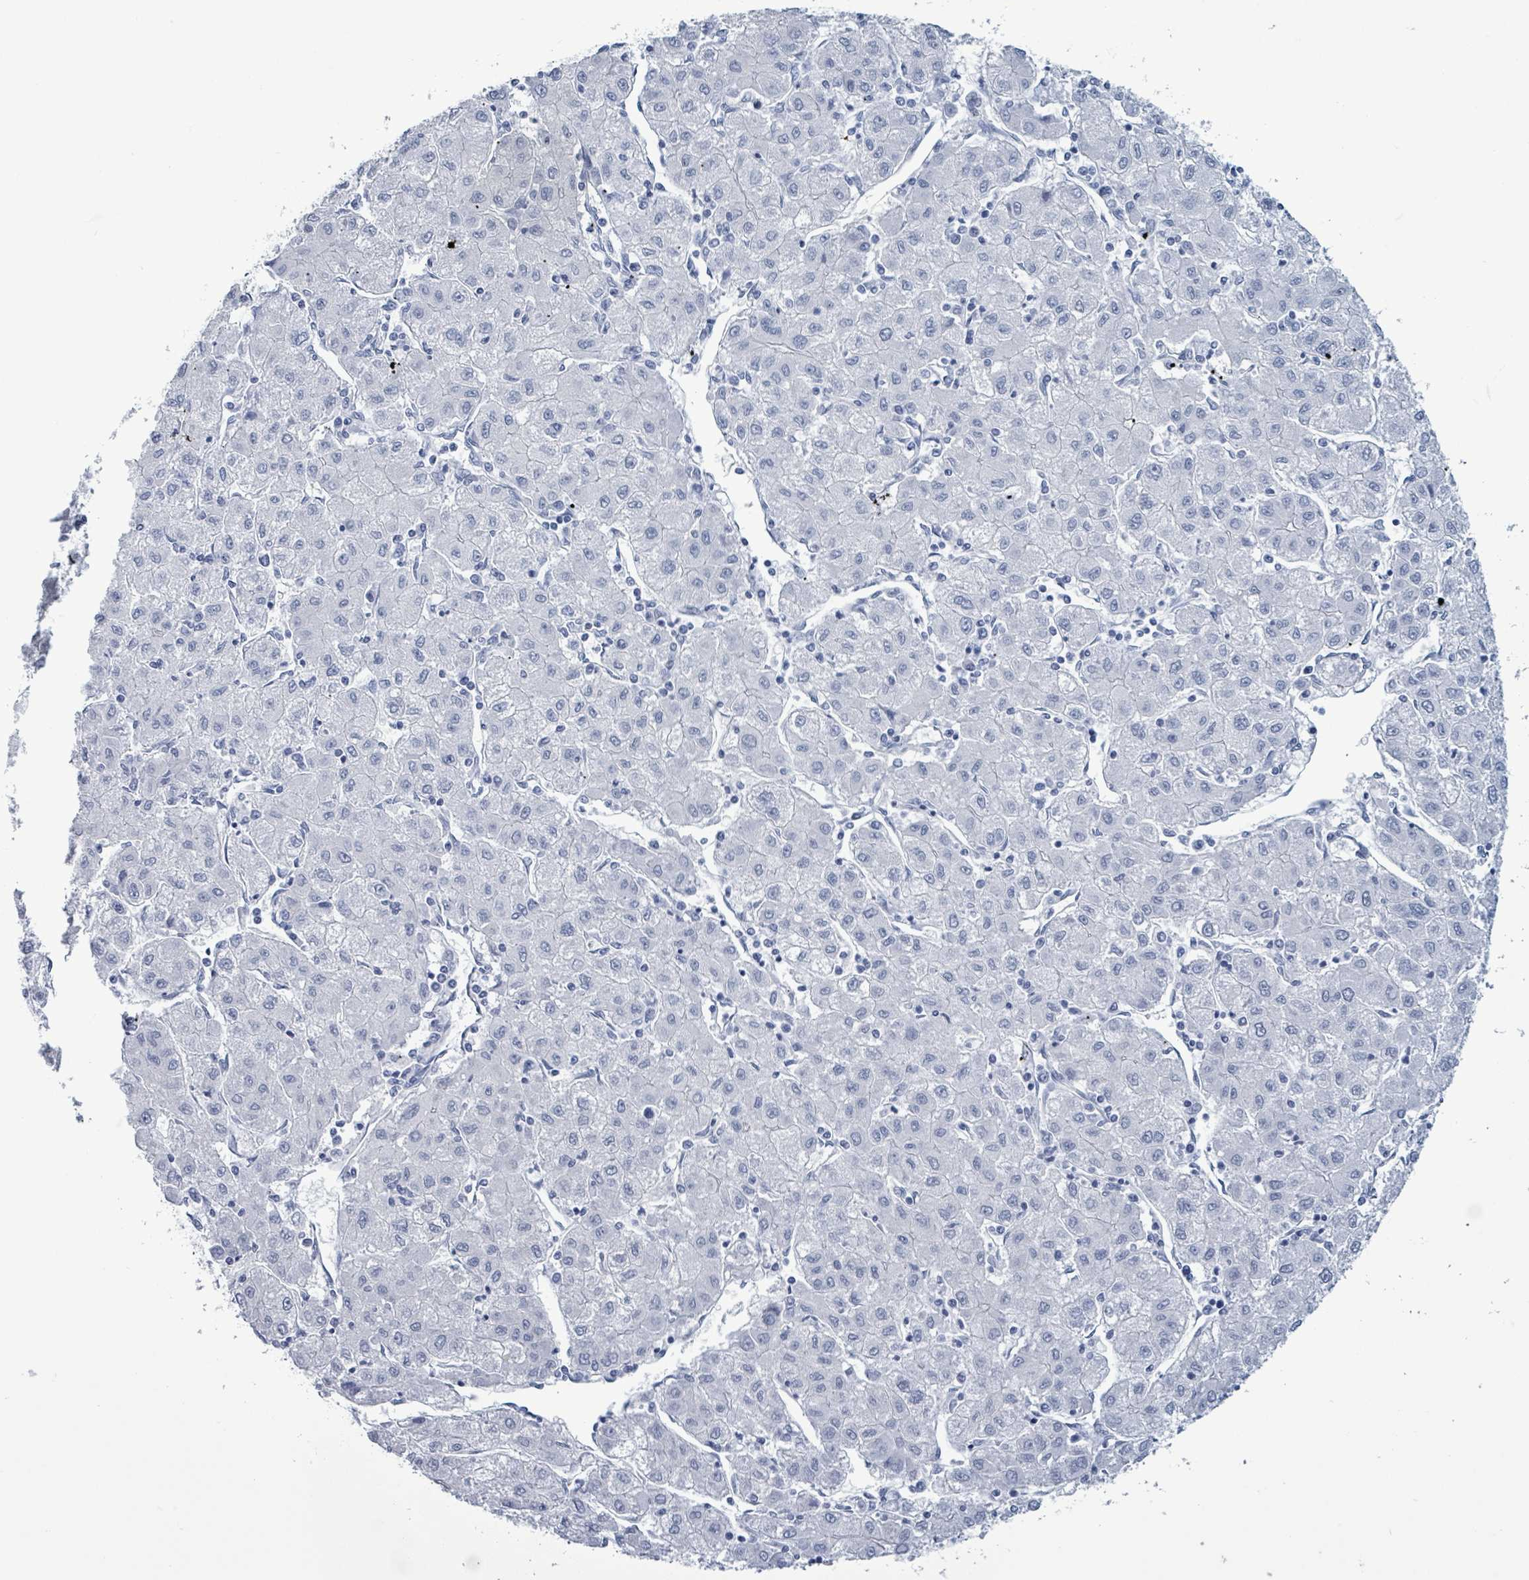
{"staining": {"intensity": "negative", "quantity": "none", "location": "none"}, "tissue": "liver cancer", "cell_type": "Tumor cells", "image_type": "cancer", "snomed": [{"axis": "morphology", "description": "Carcinoma, Hepatocellular, NOS"}, {"axis": "topography", "description": "Liver"}], "caption": "Human liver cancer (hepatocellular carcinoma) stained for a protein using IHC reveals no expression in tumor cells.", "gene": "NKX2-1", "patient": {"sex": "male", "age": 72}}